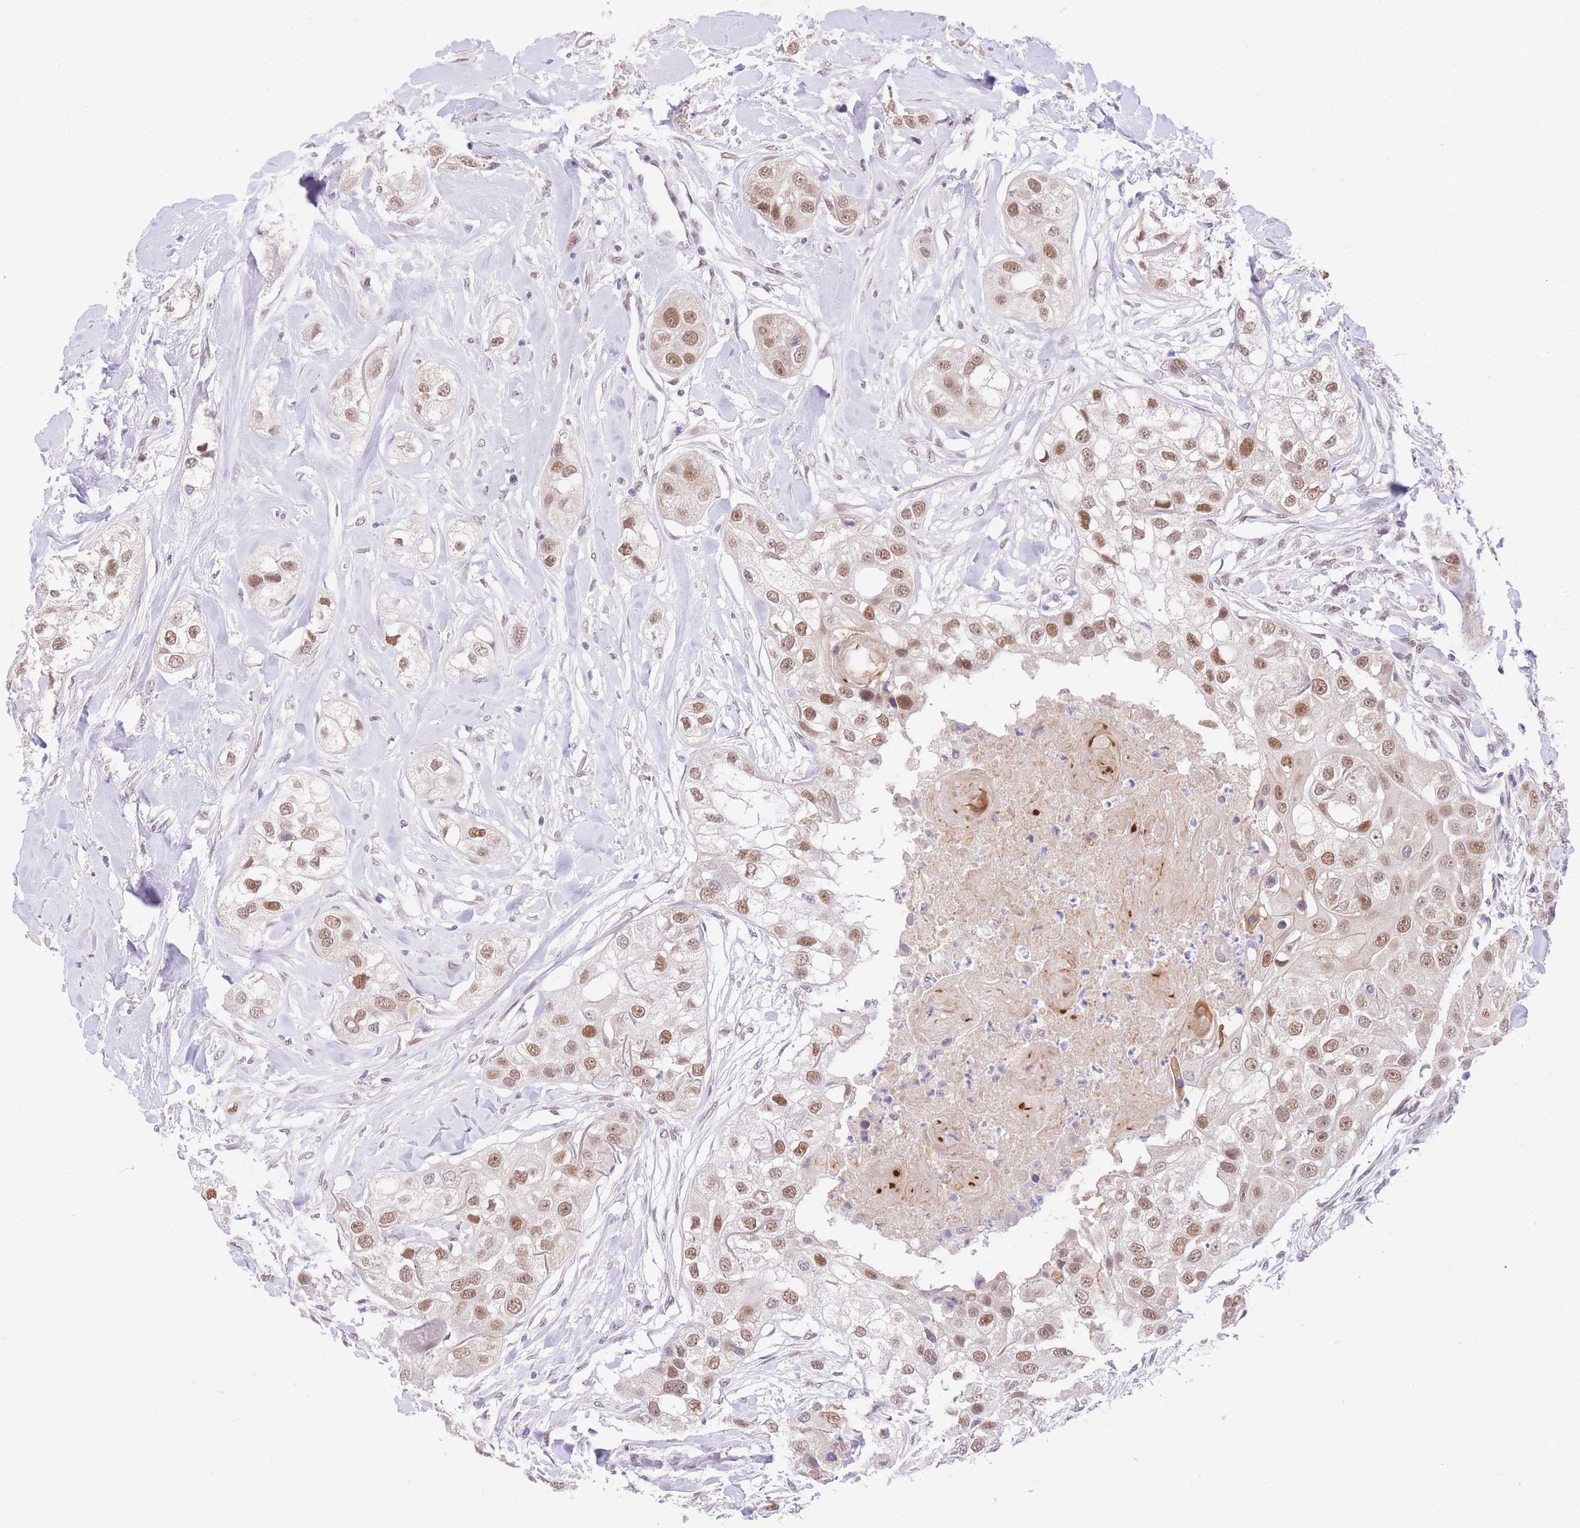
{"staining": {"intensity": "moderate", "quantity": ">75%", "location": "nuclear"}, "tissue": "head and neck cancer", "cell_type": "Tumor cells", "image_type": "cancer", "snomed": [{"axis": "morphology", "description": "Normal tissue, NOS"}, {"axis": "morphology", "description": "Squamous cell carcinoma, NOS"}, {"axis": "topography", "description": "Skeletal muscle"}, {"axis": "topography", "description": "Head-Neck"}], "caption": "Immunohistochemical staining of head and neck squamous cell carcinoma exhibits moderate nuclear protein positivity in approximately >75% of tumor cells. (DAB IHC with brightfield microscopy, high magnification).", "gene": "UBXN7", "patient": {"sex": "male", "age": 51}}